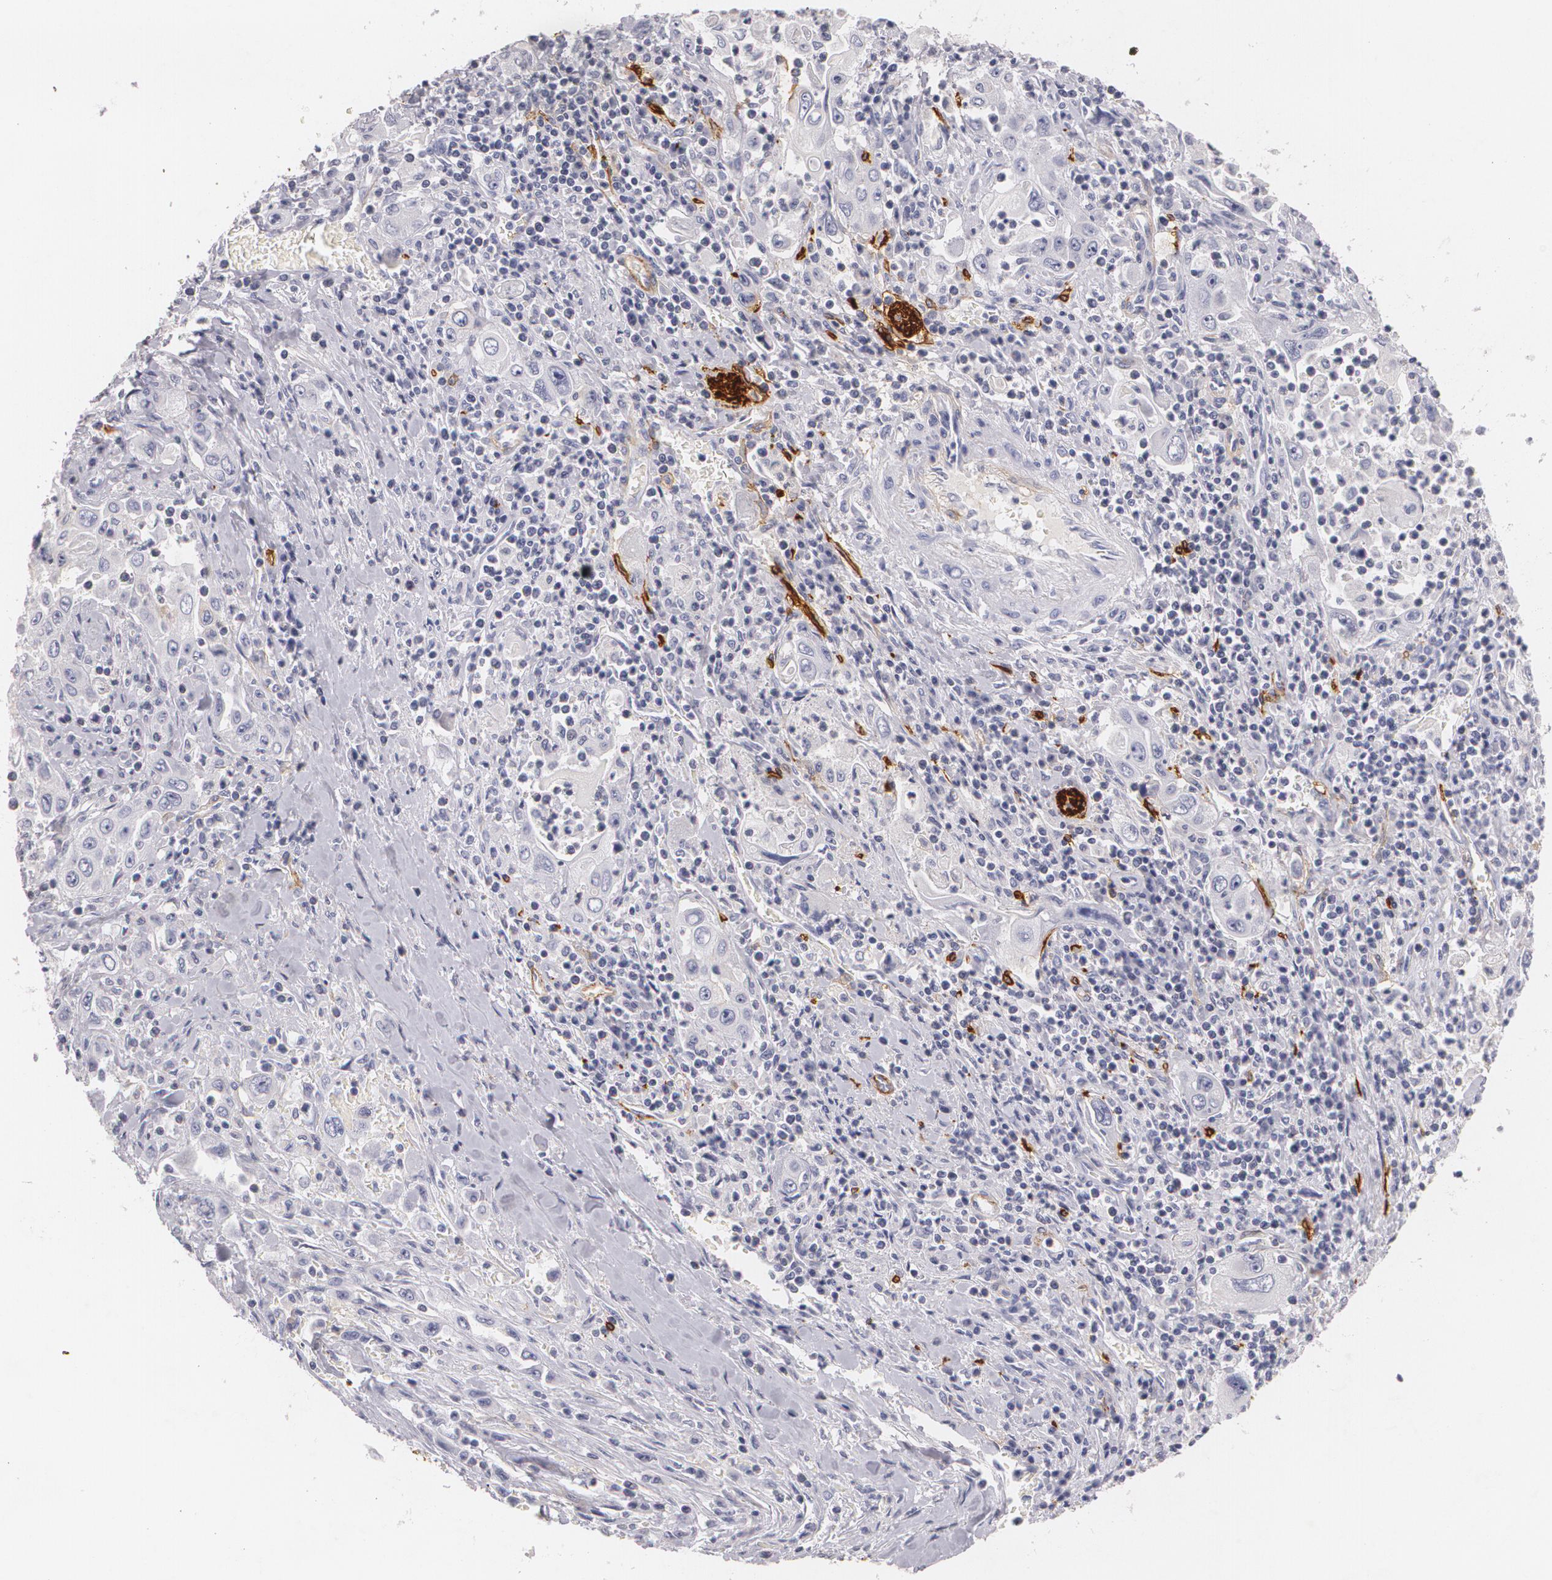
{"staining": {"intensity": "negative", "quantity": "none", "location": "none"}, "tissue": "pancreatic cancer", "cell_type": "Tumor cells", "image_type": "cancer", "snomed": [{"axis": "morphology", "description": "Adenocarcinoma, NOS"}, {"axis": "topography", "description": "Pancreas"}], "caption": "Tumor cells are negative for protein expression in human pancreatic adenocarcinoma.", "gene": "NGFR", "patient": {"sex": "male", "age": 70}}